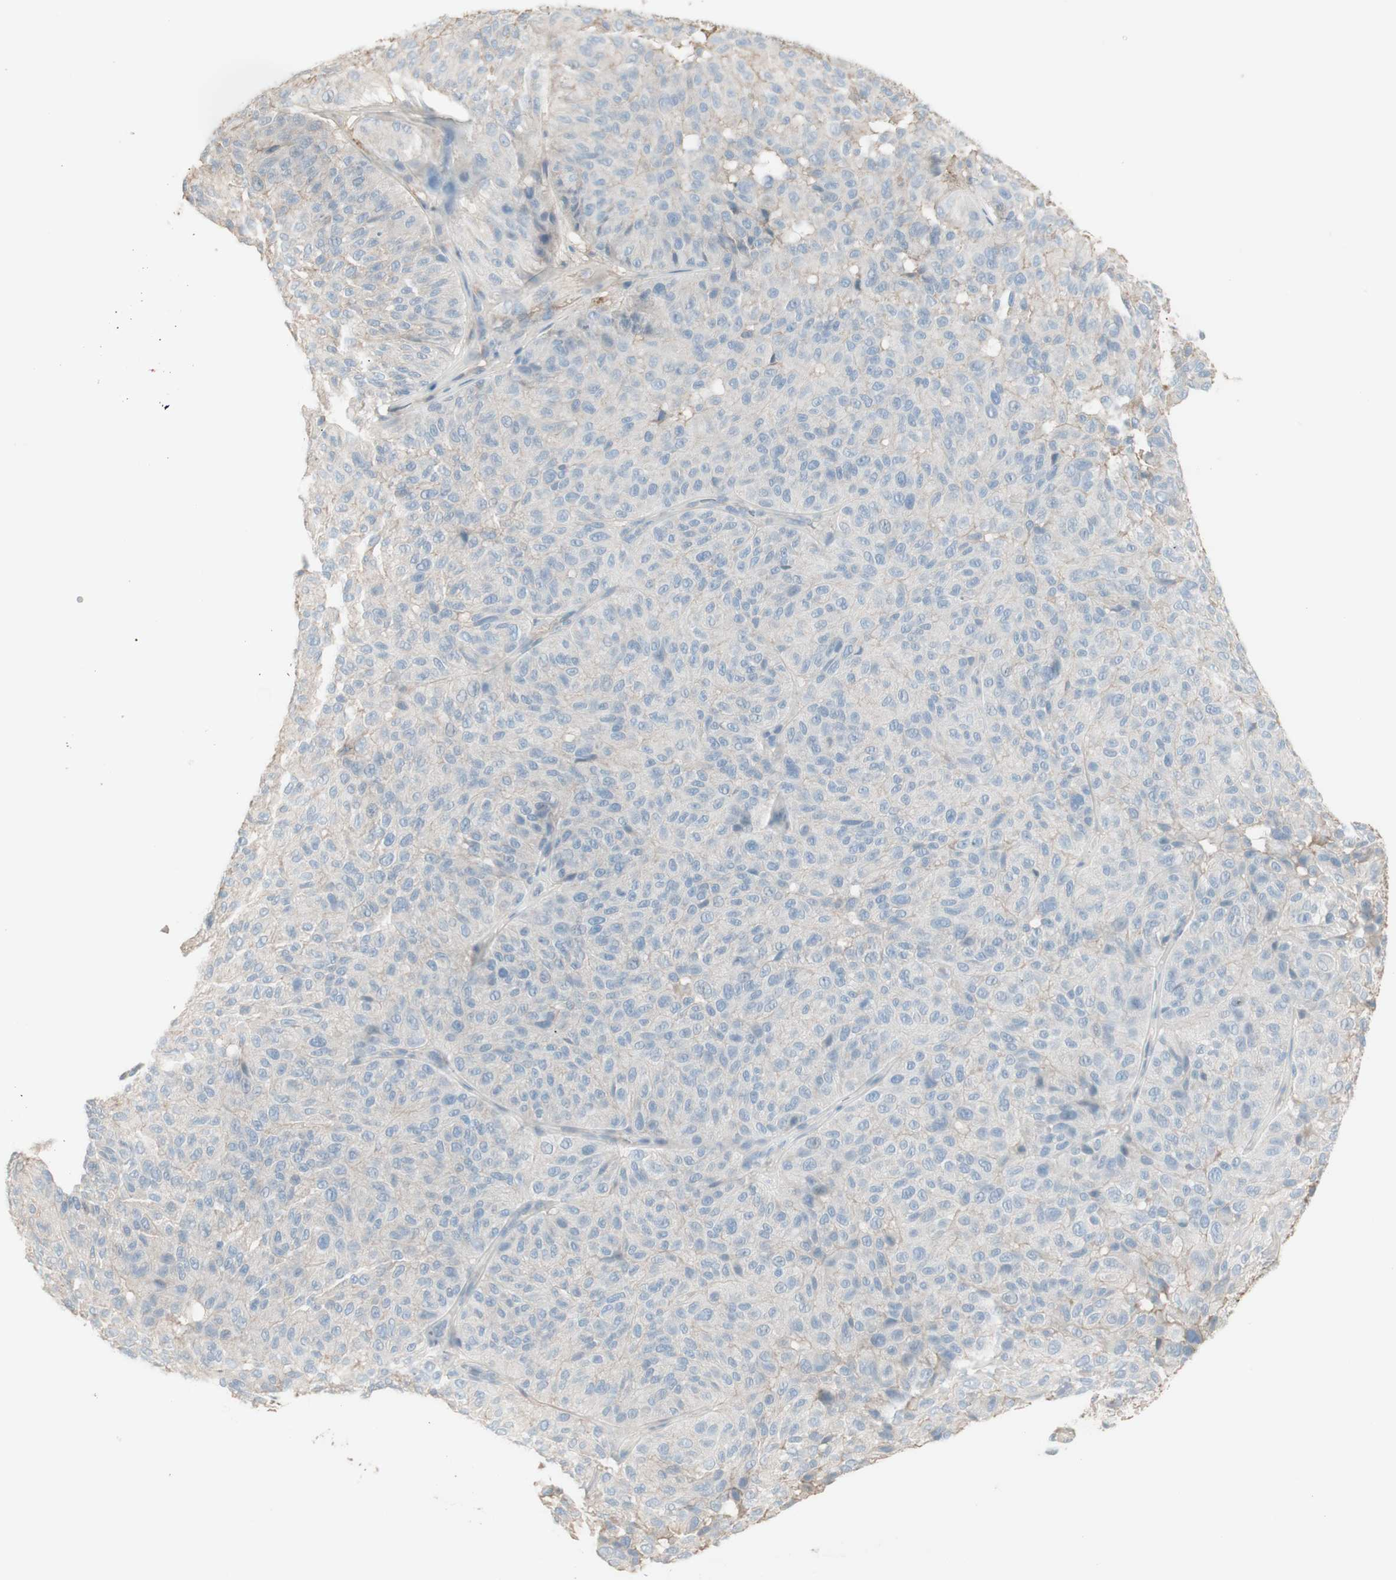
{"staining": {"intensity": "negative", "quantity": "none", "location": "none"}, "tissue": "melanoma", "cell_type": "Tumor cells", "image_type": "cancer", "snomed": [{"axis": "morphology", "description": "Malignant melanoma, NOS"}, {"axis": "topography", "description": "Skin"}], "caption": "There is no significant expression in tumor cells of melanoma.", "gene": "IFNG", "patient": {"sex": "female", "age": 46}}